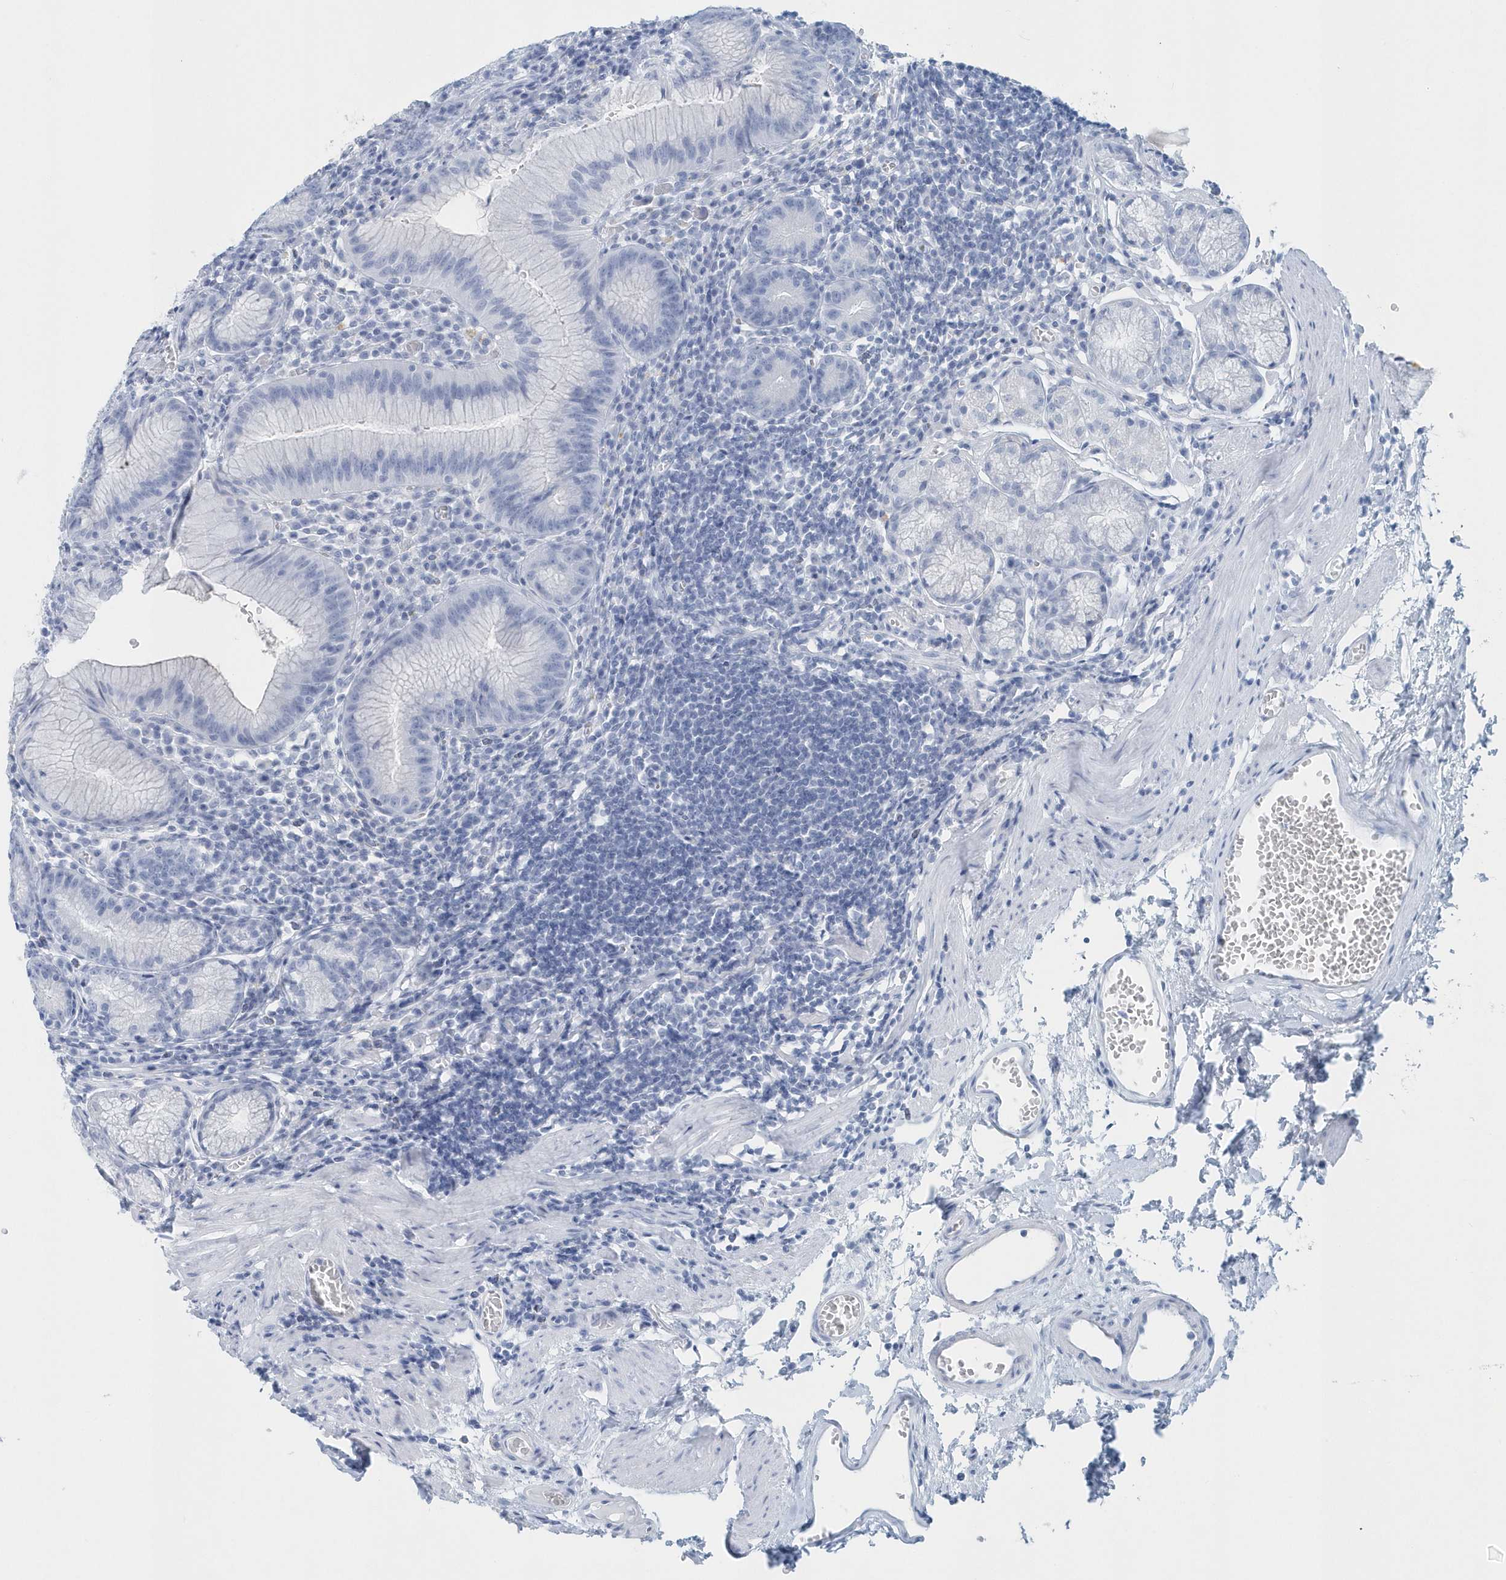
{"staining": {"intensity": "negative", "quantity": "none", "location": "none"}, "tissue": "stomach", "cell_type": "Glandular cells", "image_type": "normal", "snomed": [{"axis": "morphology", "description": "Normal tissue, NOS"}, {"axis": "topography", "description": "Stomach"}], "caption": "Benign stomach was stained to show a protein in brown. There is no significant positivity in glandular cells.", "gene": "PTPRO", "patient": {"sex": "male", "age": 55}}